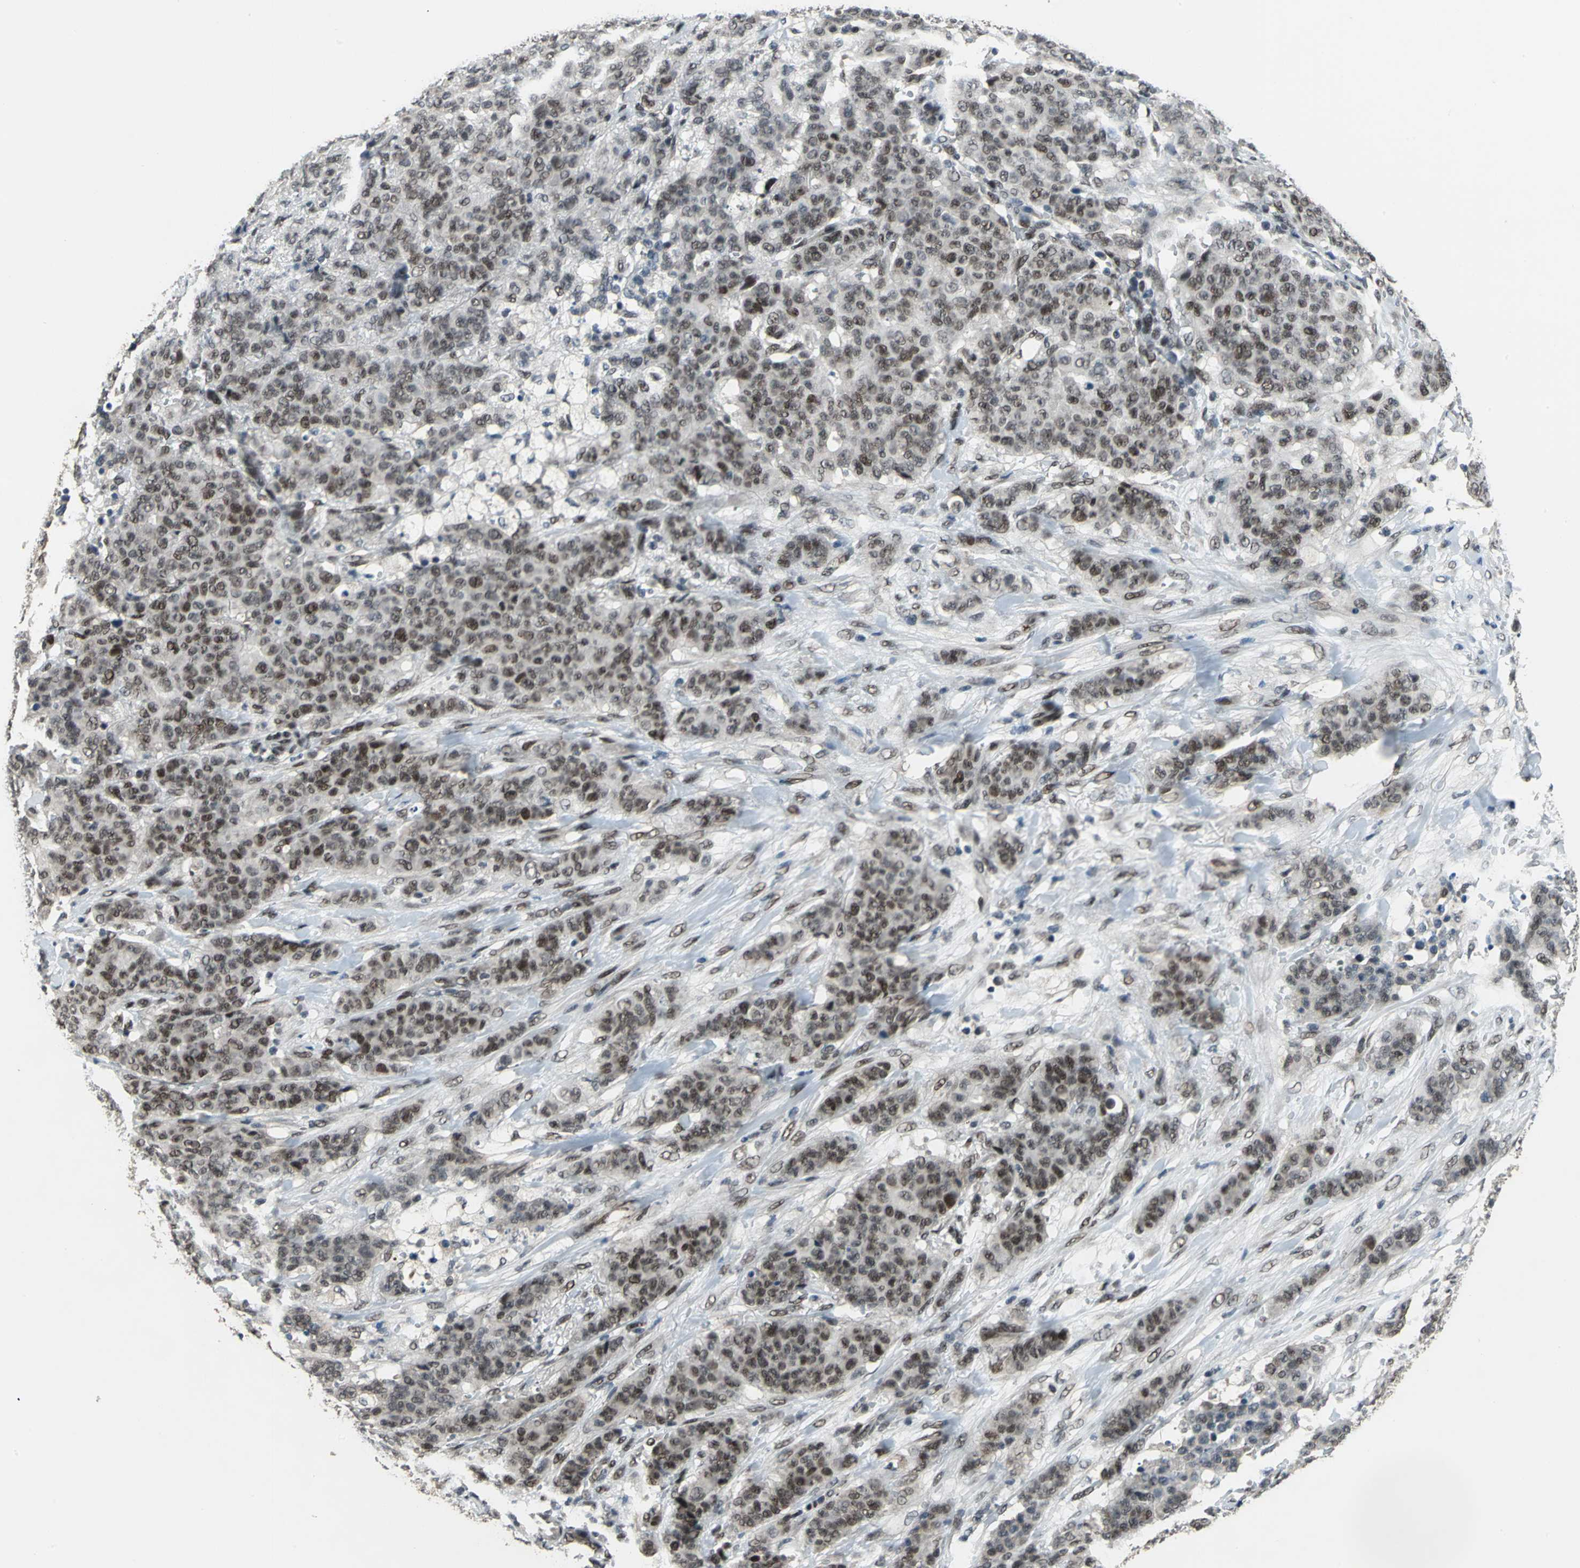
{"staining": {"intensity": "moderate", "quantity": "25%-75%", "location": "nuclear"}, "tissue": "breast cancer", "cell_type": "Tumor cells", "image_type": "cancer", "snomed": [{"axis": "morphology", "description": "Duct carcinoma"}, {"axis": "topography", "description": "Breast"}], "caption": "Breast cancer stained with DAB (3,3'-diaminobenzidine) IHC demonstrates medium levels of moderate nuclear expression in about 25%-75% of tumor cells.", "gene": "ELF2", "patient": {"sex": "female", "age": 40}}